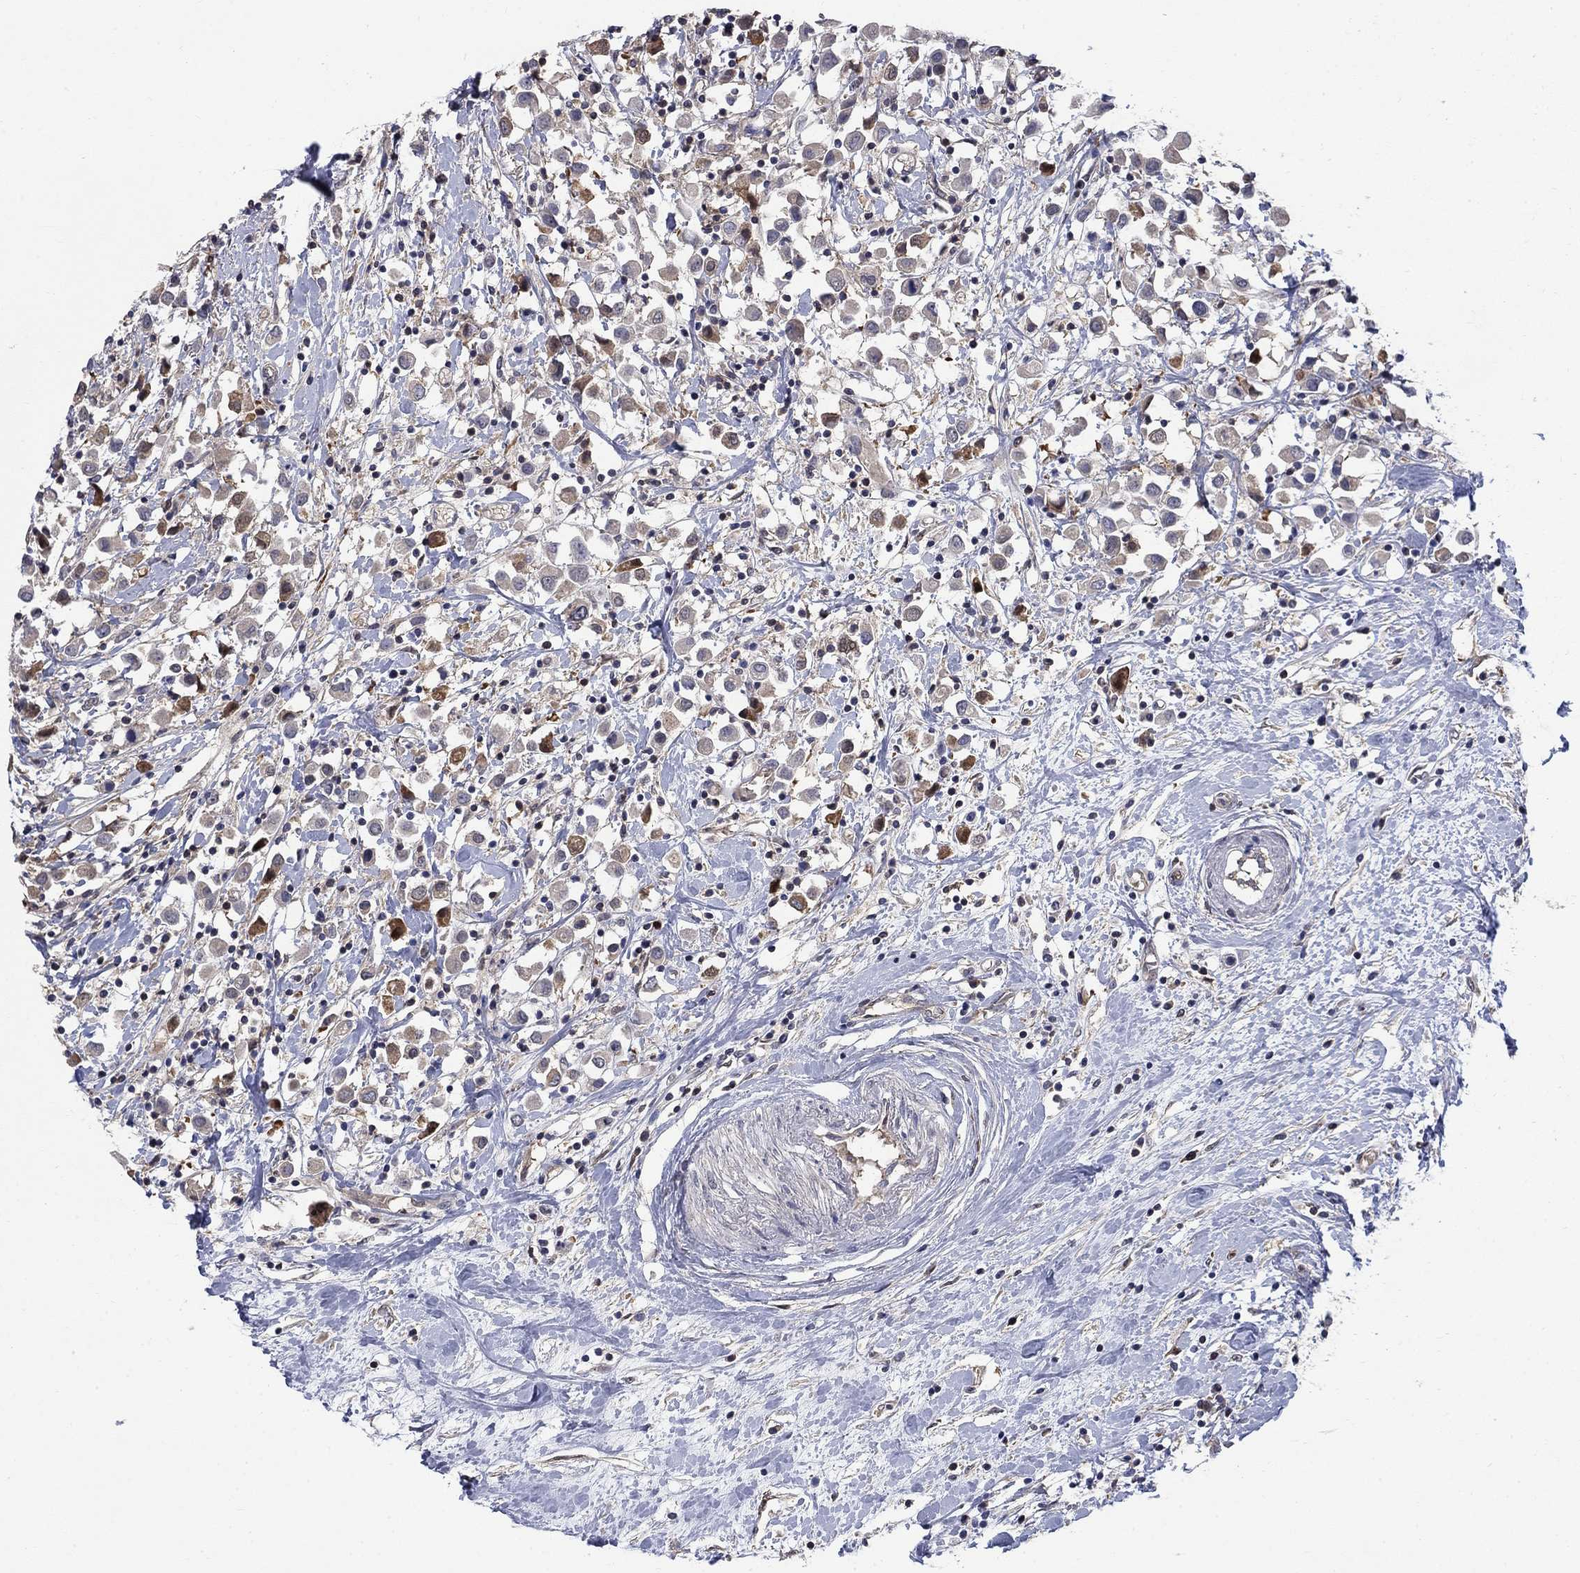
{"staining": {"intensity": "moderate", "quantity": "<25%", "location": "cytoplasmic/membranous"}, "tissue": "breast cancer", "cell_type": "Tumor cells", "image_type": "cancer", "snomed": [{"axis": "morphology", "description": "Duct carcinoma"}, {"axis": "topography", "description": "Breast"}], "caption": "Breast invasive ductal carcinoma tissue exhibits moderate cytoplasmic/membranous staining in approximately <25% of tumor cells, visualized by immunohistochemistry.", "gene": "PDZD2", "patient": {"sex": "female", "age": 61}}